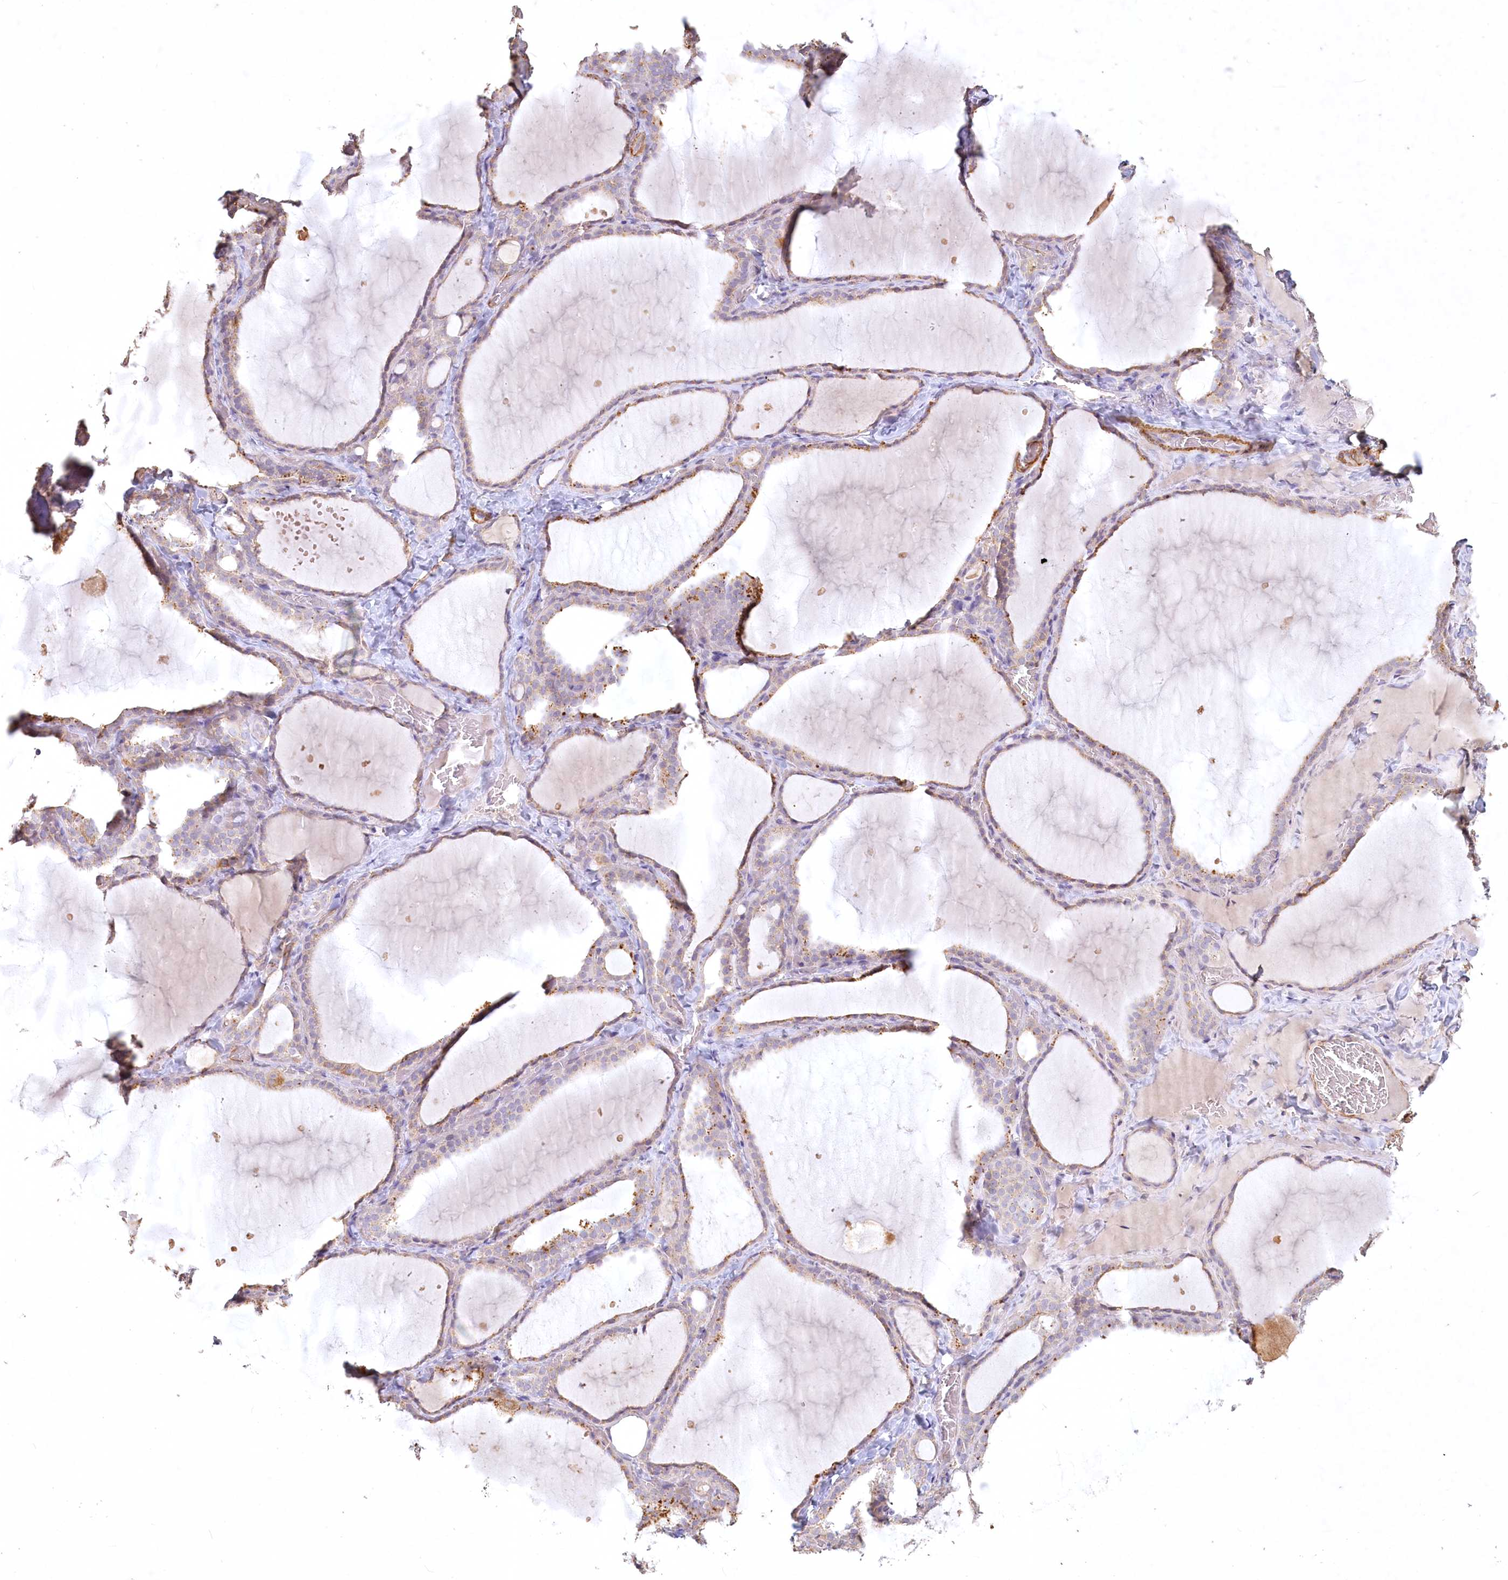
{"staining": {"intensity": "moderate", "quantity": "<25%", "location": "cytoplasmic/membranous"}, "tissue": "thyroid gland", "cell_type": "Glandular cells", "image_type": "normal", "snomed": [{"axis": "morphology", "description": "Normal tissue, NOS"}, {"axis": "topography", "description": "Thyroid gland"}], "caption": "Benign thyroid gland shows moderate cytoplasmic/membranous expression in about <25% of glandular cells, visualized by immunohistochemistry.", "gene": "INPP4B", "patient": {"sex": "female", "age": 22}}